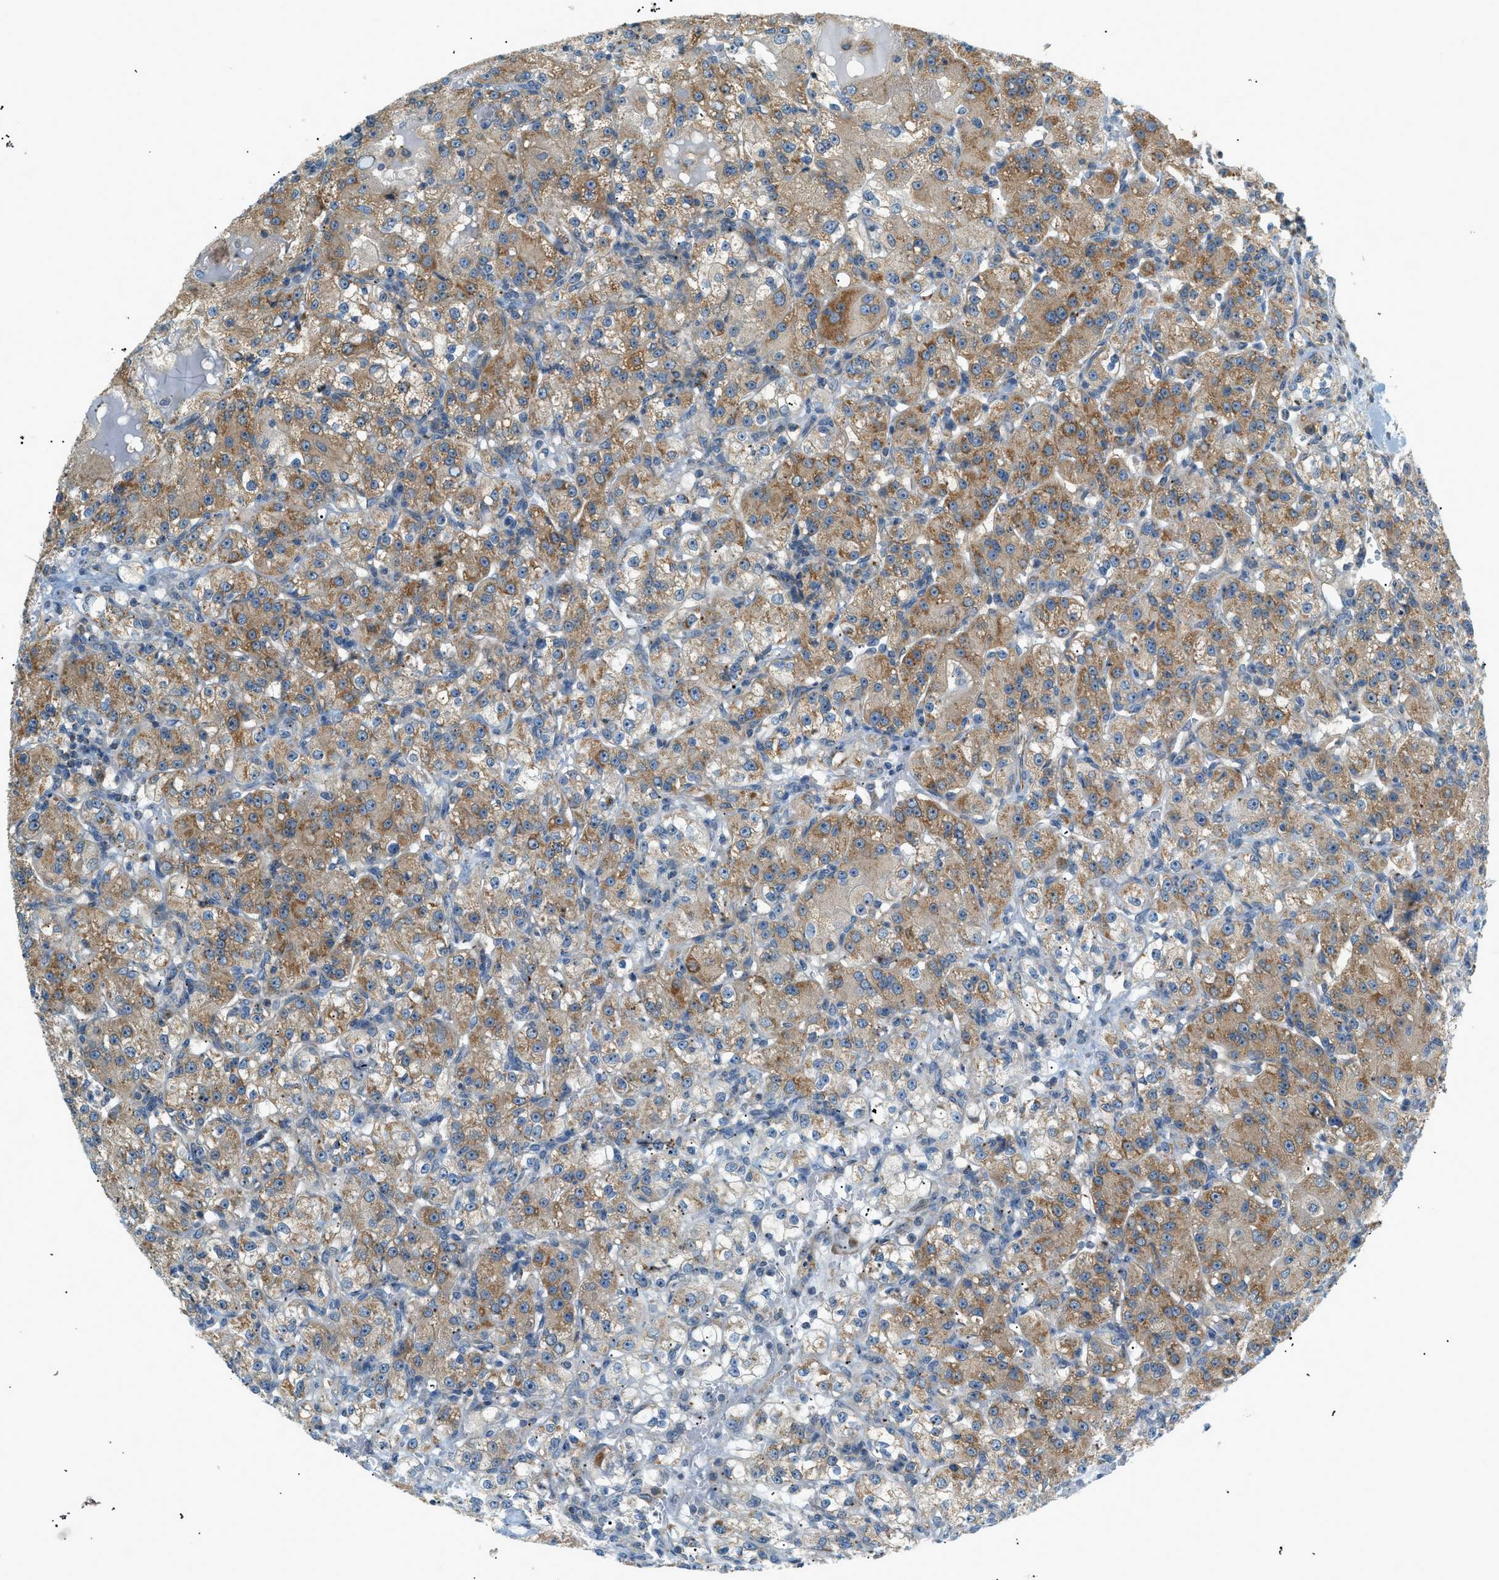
{"staining": {"intensity": "moderate", "quantity": ">75%", "location": "cytoplasmic/membranous"}, "tissue": "renal cancer", "cell_type": "Tumor cells", "image_type": "cancer", "snomed": [{"axis": "morphology", "description": "Normal tissue, NOS"}, {"axis": "morphology", "description": "Adenocarcinoma, NOS"}, {"axis": "topography", "description": "Kidney"}], "caption": "Moderate cytoplasmic/membranous expression is seen in approximately >75% of tumor cells in renal cancer (adenocarcinoma).", "gene": "PIGG", "patient": {"sex": "male", "age": 61}}